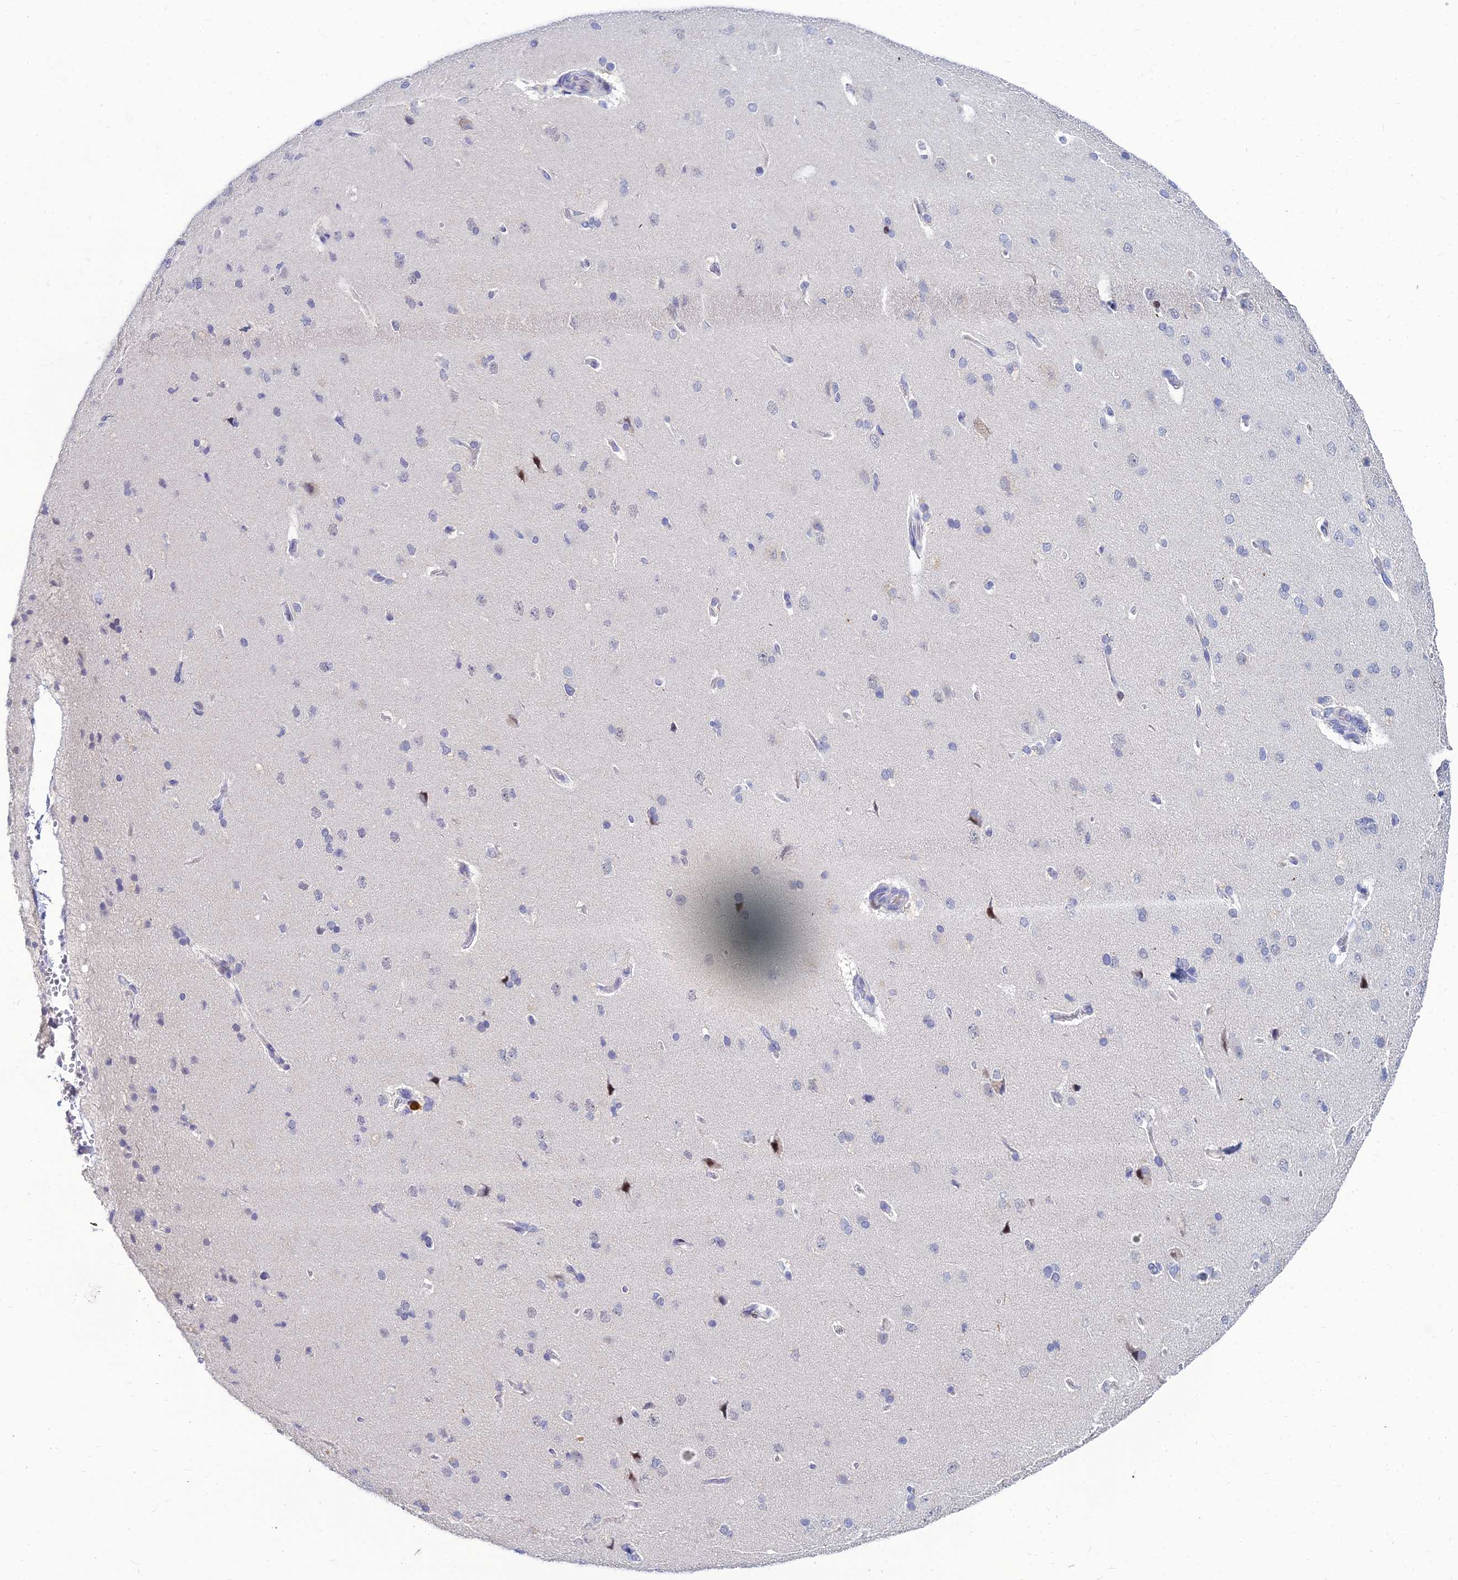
{"staining": {"intensity": "negative", "quantity": "none", "location": "none"}, "tissue": "cerebral cortex", "cell_type": "Endothelial cells", "image_type": "normal", "snomed": [{"axis": "morphology", "description": "Normal tissue, NOS"}, {"axis": "topography", "description": "Cerebral cortex"}], "caption": "Human cerebral cortex stained for a protein using immunohistochemistry (IHC) shows no staining in endothelial cells.", "gene": "GOLGA6A", "patient": {"sex": "male", "age": 62}}